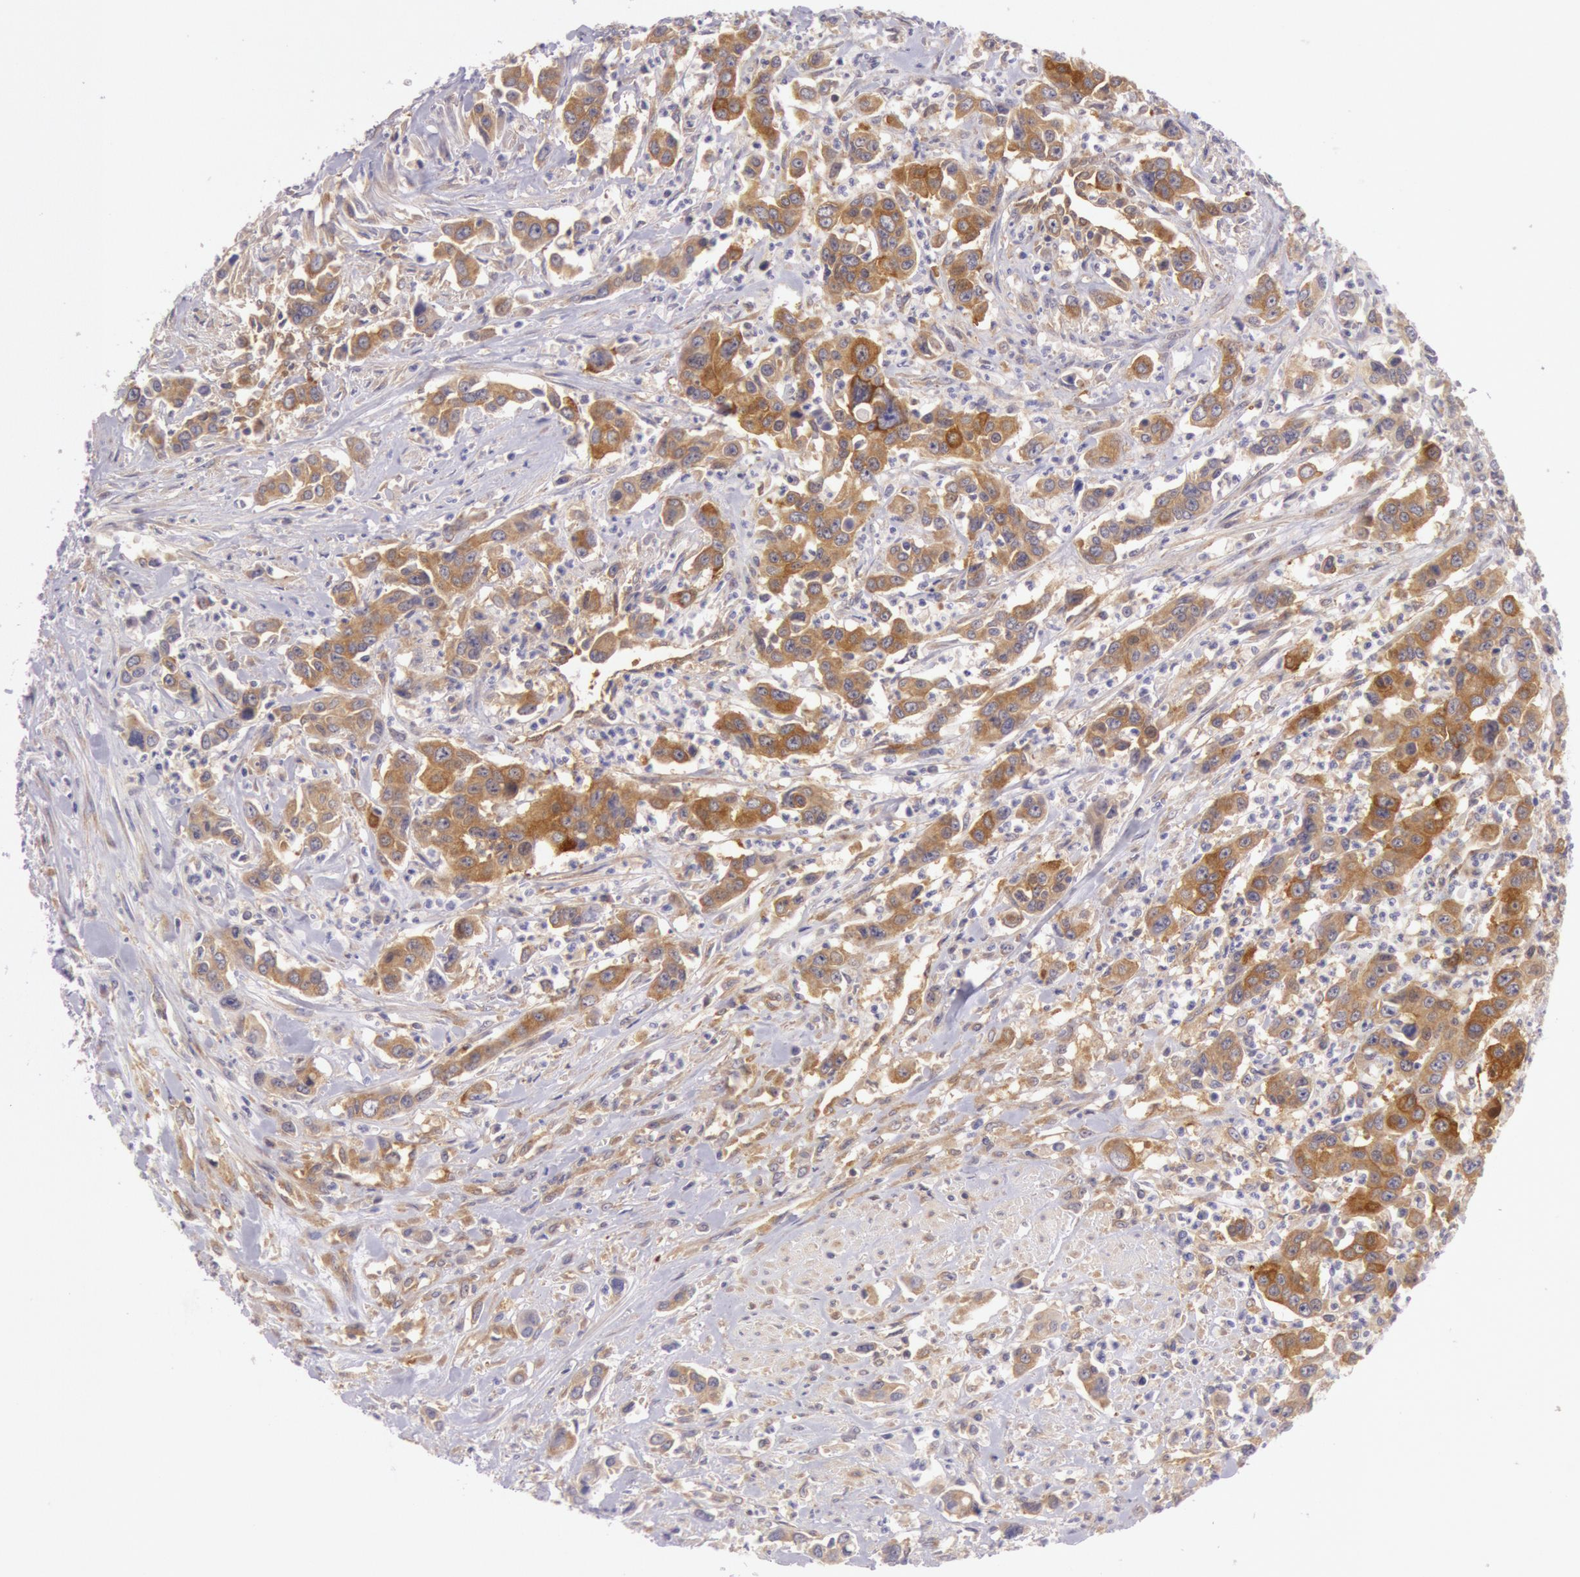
{"staining": {"intensity": "moderate", "quantity": ">75%", "location": "cytoplasmic/membranous"}, "tissue": "urothelial cancer", "cell_type": "Tumor cells", "image_type": "cancer", "snomed": [{"axis": "morphology", "description": "Urothelial carcinoma, High grade"}, {"axis": "topography", "description": "Urinary bladder"}], "caption": "Urothelial cancer stained with IHC displays moderate cytoplasmic/membranous staining in approximately >75% of tumor cells.", "gene": "CHUK", "patient": {"sex": "male", "age": 86}}